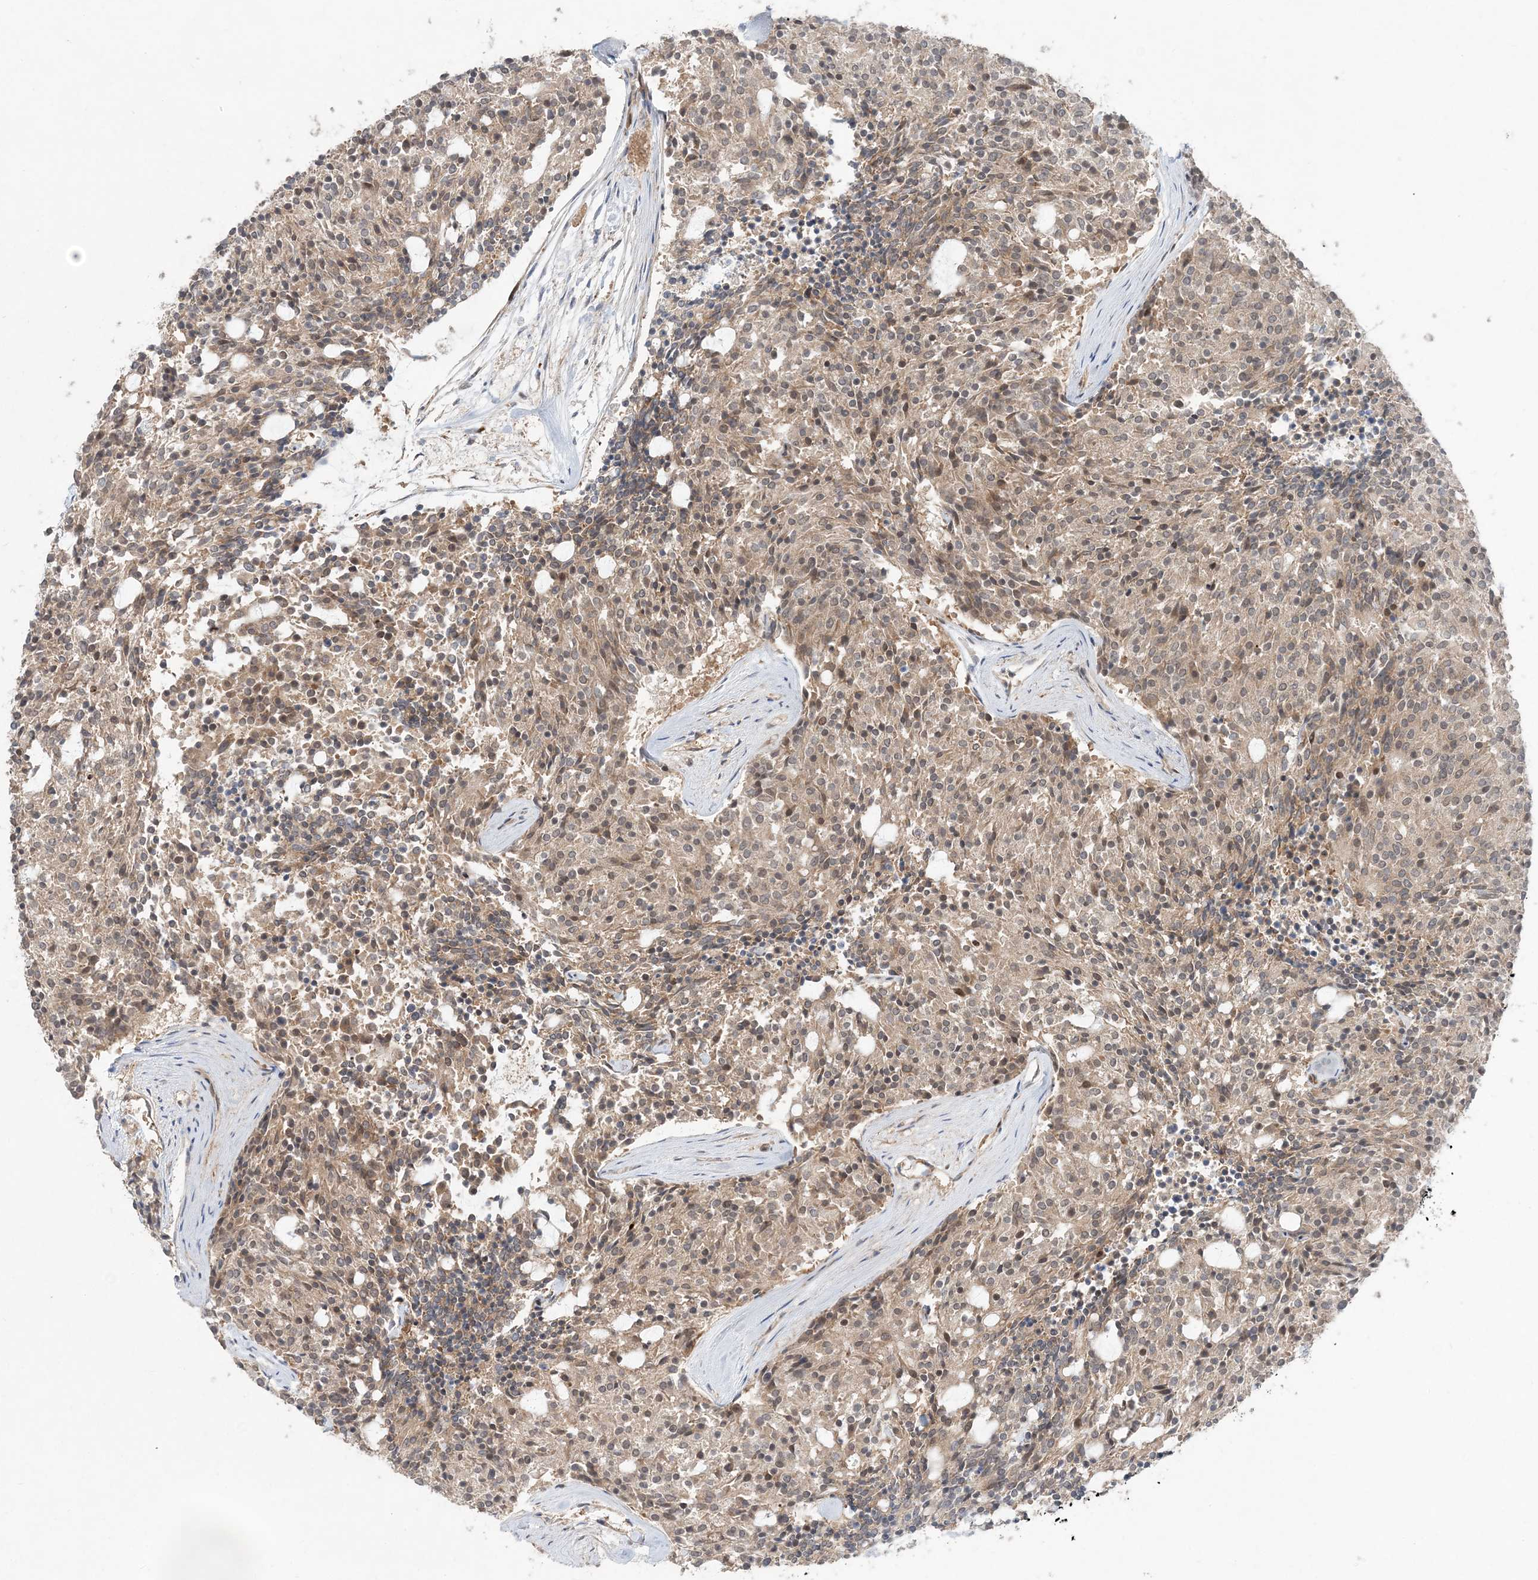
{"staining": {"intensity": "moderate", "quantity": ">75%", "location": "cytoplasmic/membranous"}, "tissue": "carcinoid", "cell_type": "Tumor cells", "image_type": "cancer", "snomed": [{"axis": "morphology", "description": "Carcinoid, malignant, NOS"}, {"axis": "topography", "description": "Pancreas"}], "caption": "Carcinoid stained with DAB (3,3'-diaminobenzidine) immunohistochemistry (IHC) displays medium levels of moderate cytoplasmic/membranous expression in approximately >75% of tumor cells.", "gene": "GEMIN5", "patient": {"sex": "female", "age": 54}}